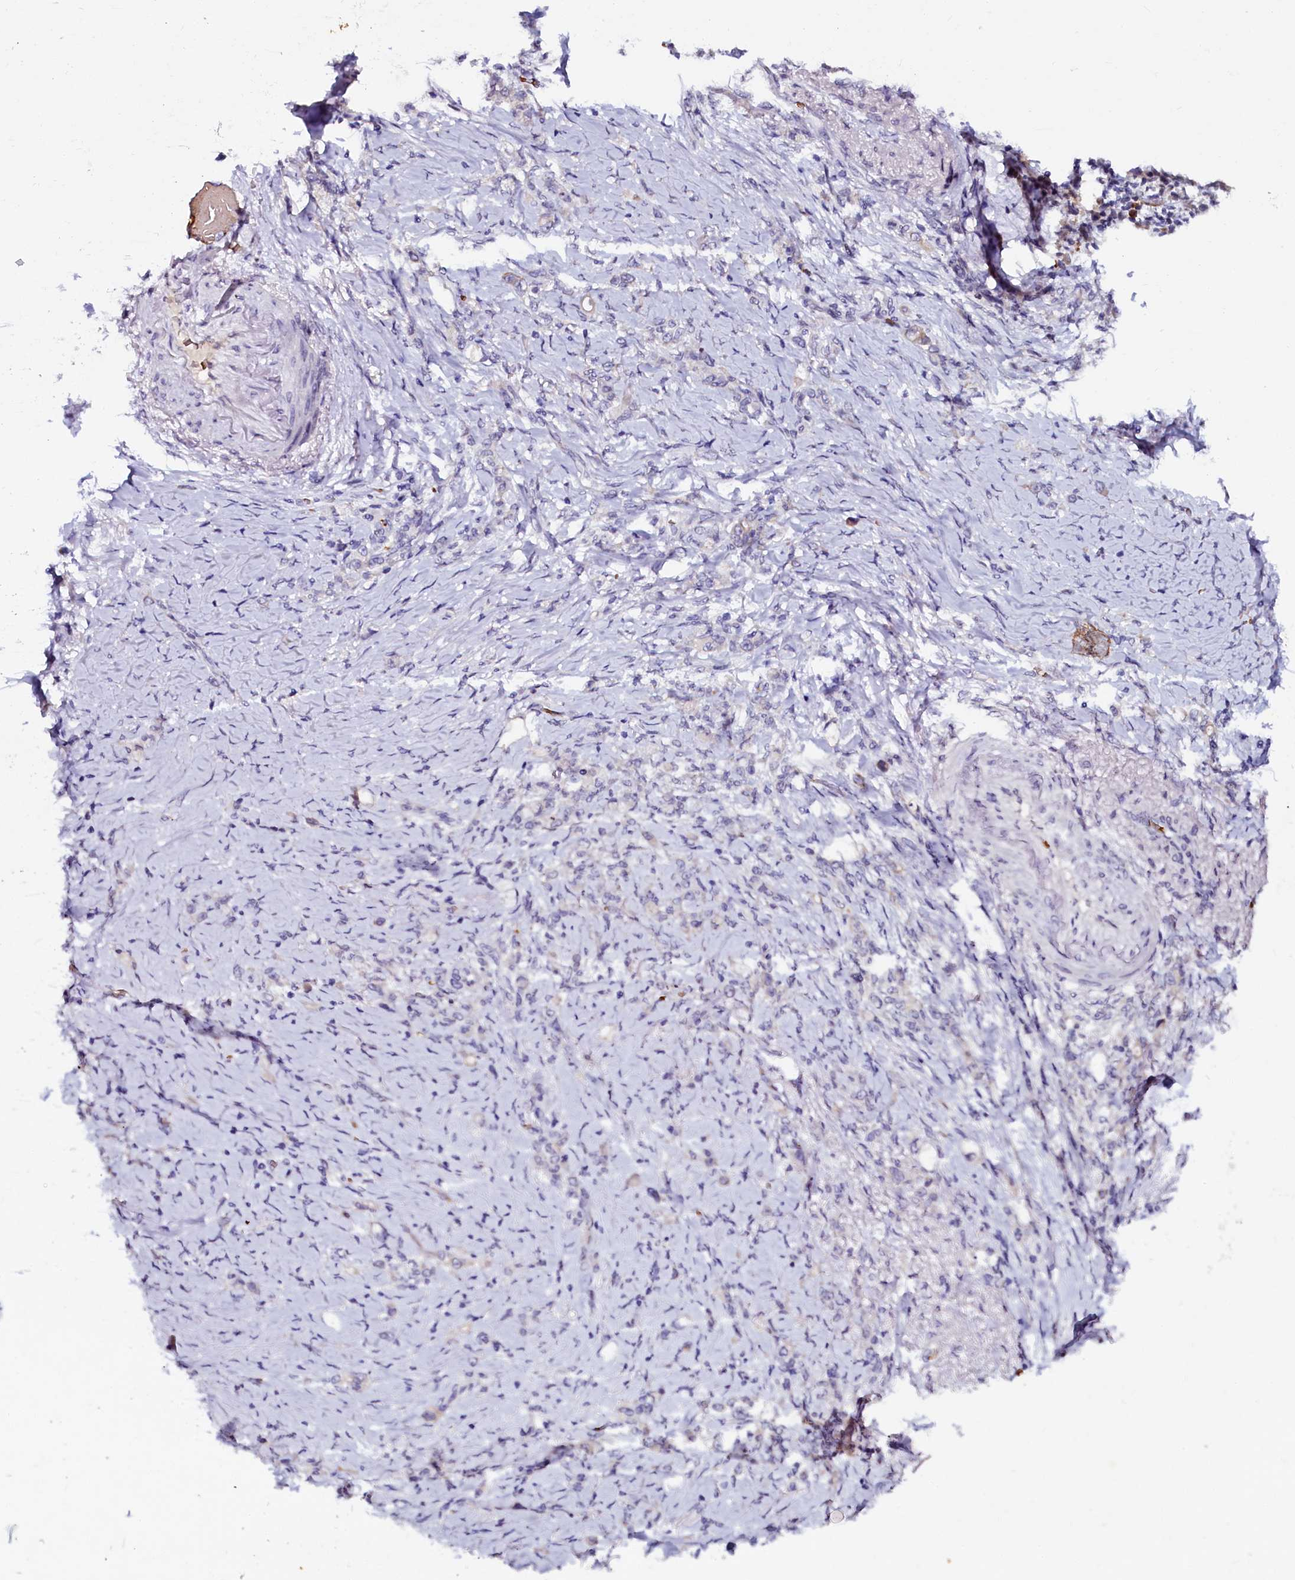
{"staining": {"intensity": "negative", "quantity": "none", "location": "none"}, "tissue": "stomach cancer", "cell_type": "Tumor cells", "image_type": "cancer", "snomed": [{"axis": "morphology", "description": "Adenocarcinoma, NOS"}, {"axis": "topography", "description": "Stomach"}], "caption": "IHC of human stomach cancer (adenocarcinoma) demonstrates no staining in tumor cells.", "gene": "CTDSPL2", "patient": {"sex": "female", "age": 79}}